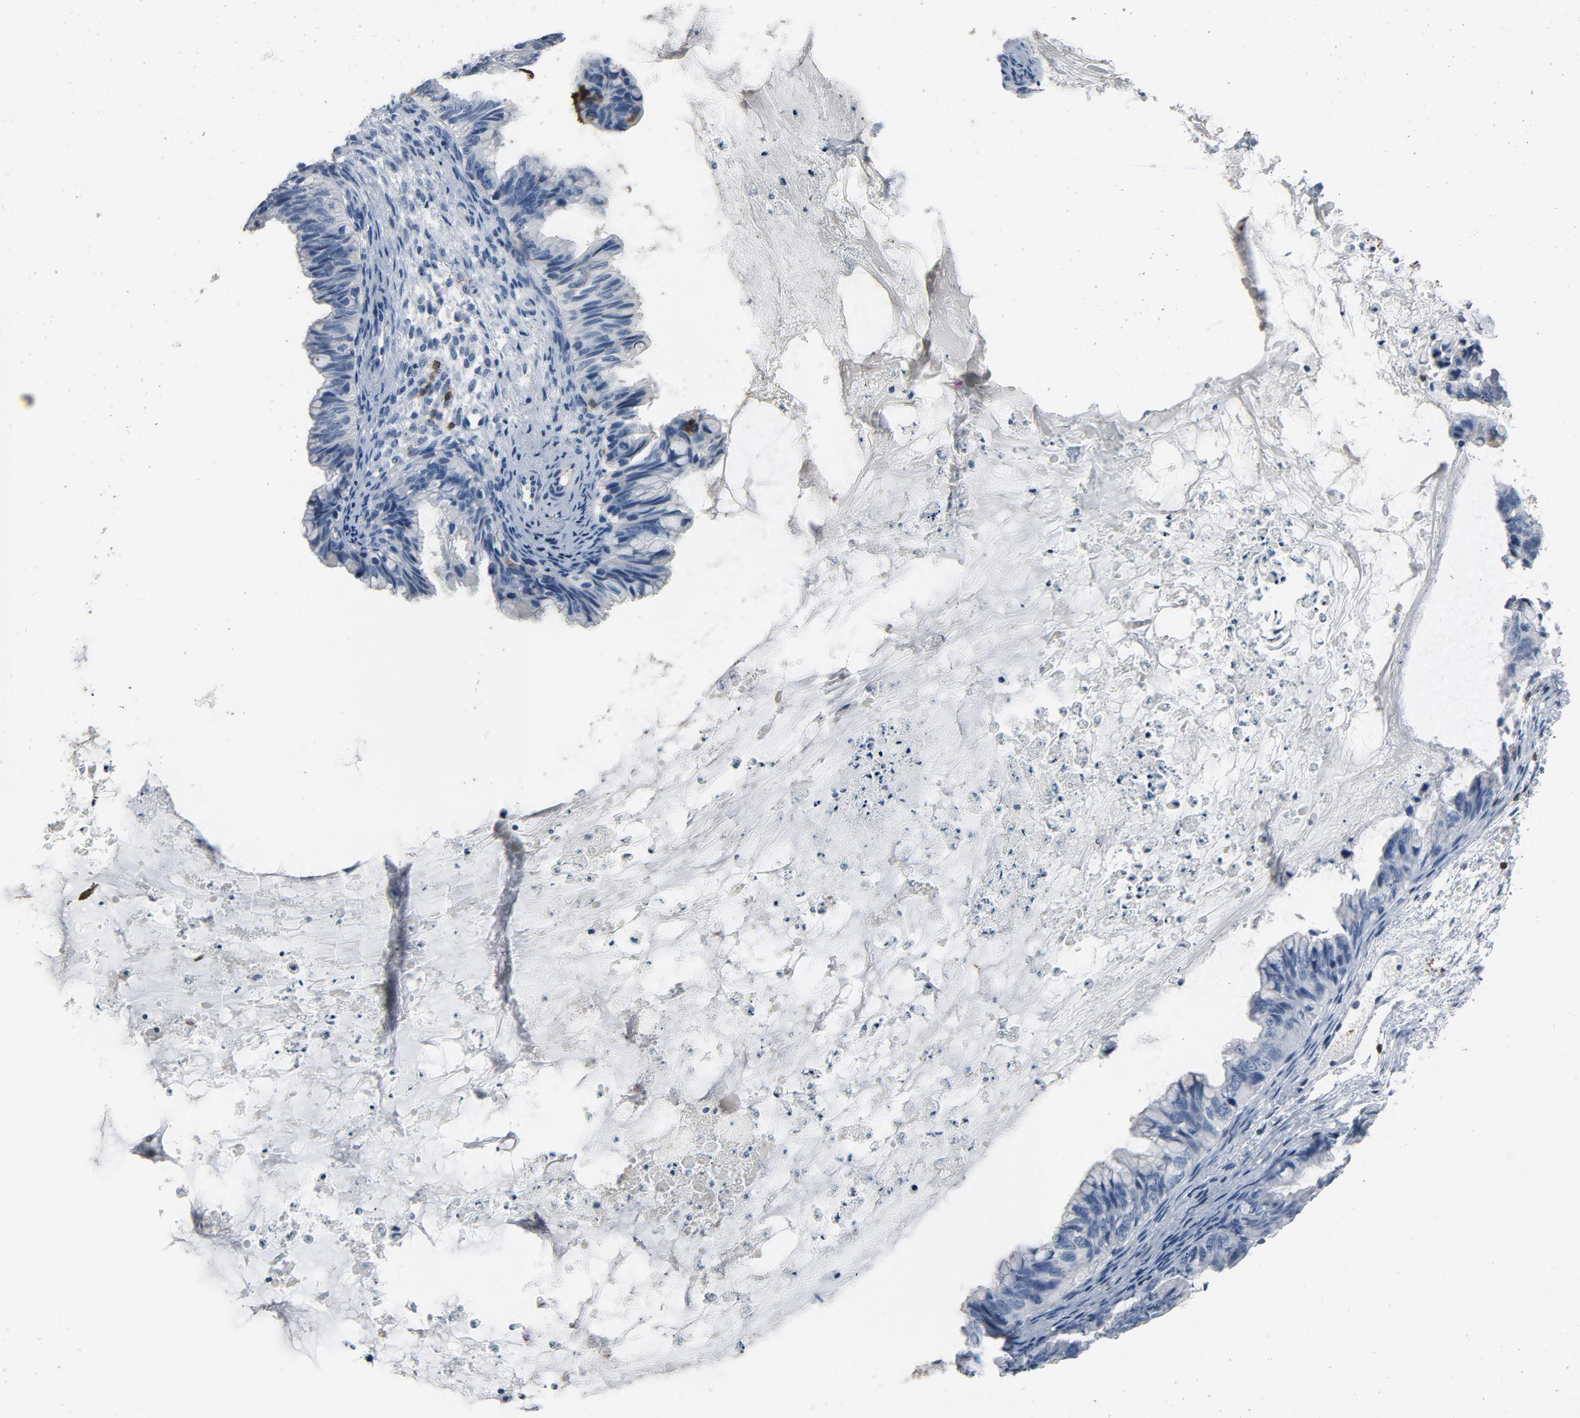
{"staining": {"intensity": "negative", "quantity": "none", "location": "none"}, "tissue": "ovarian cancer", "cell_type": "Tumor cells", "image_type": "cancer", "snomed": [{"axis": "morphology", "description": "Cystadenocarcinoma, mucinous, NOS"}, {"axis": "topography", "description": "Ovary"}], "caption": "Immunohistochemistry histopathology image of human mucinous cystadenocarcinoma (ovarian) stained for a protein (brown), which displays no expression in tumor cells. (Brightfield microscopy of DAB (3,3'-diaminobenzidine) immunohistochemistry at high magnification).", "gene": "LCK", "patient": {"sex": "female", "age": 36}}